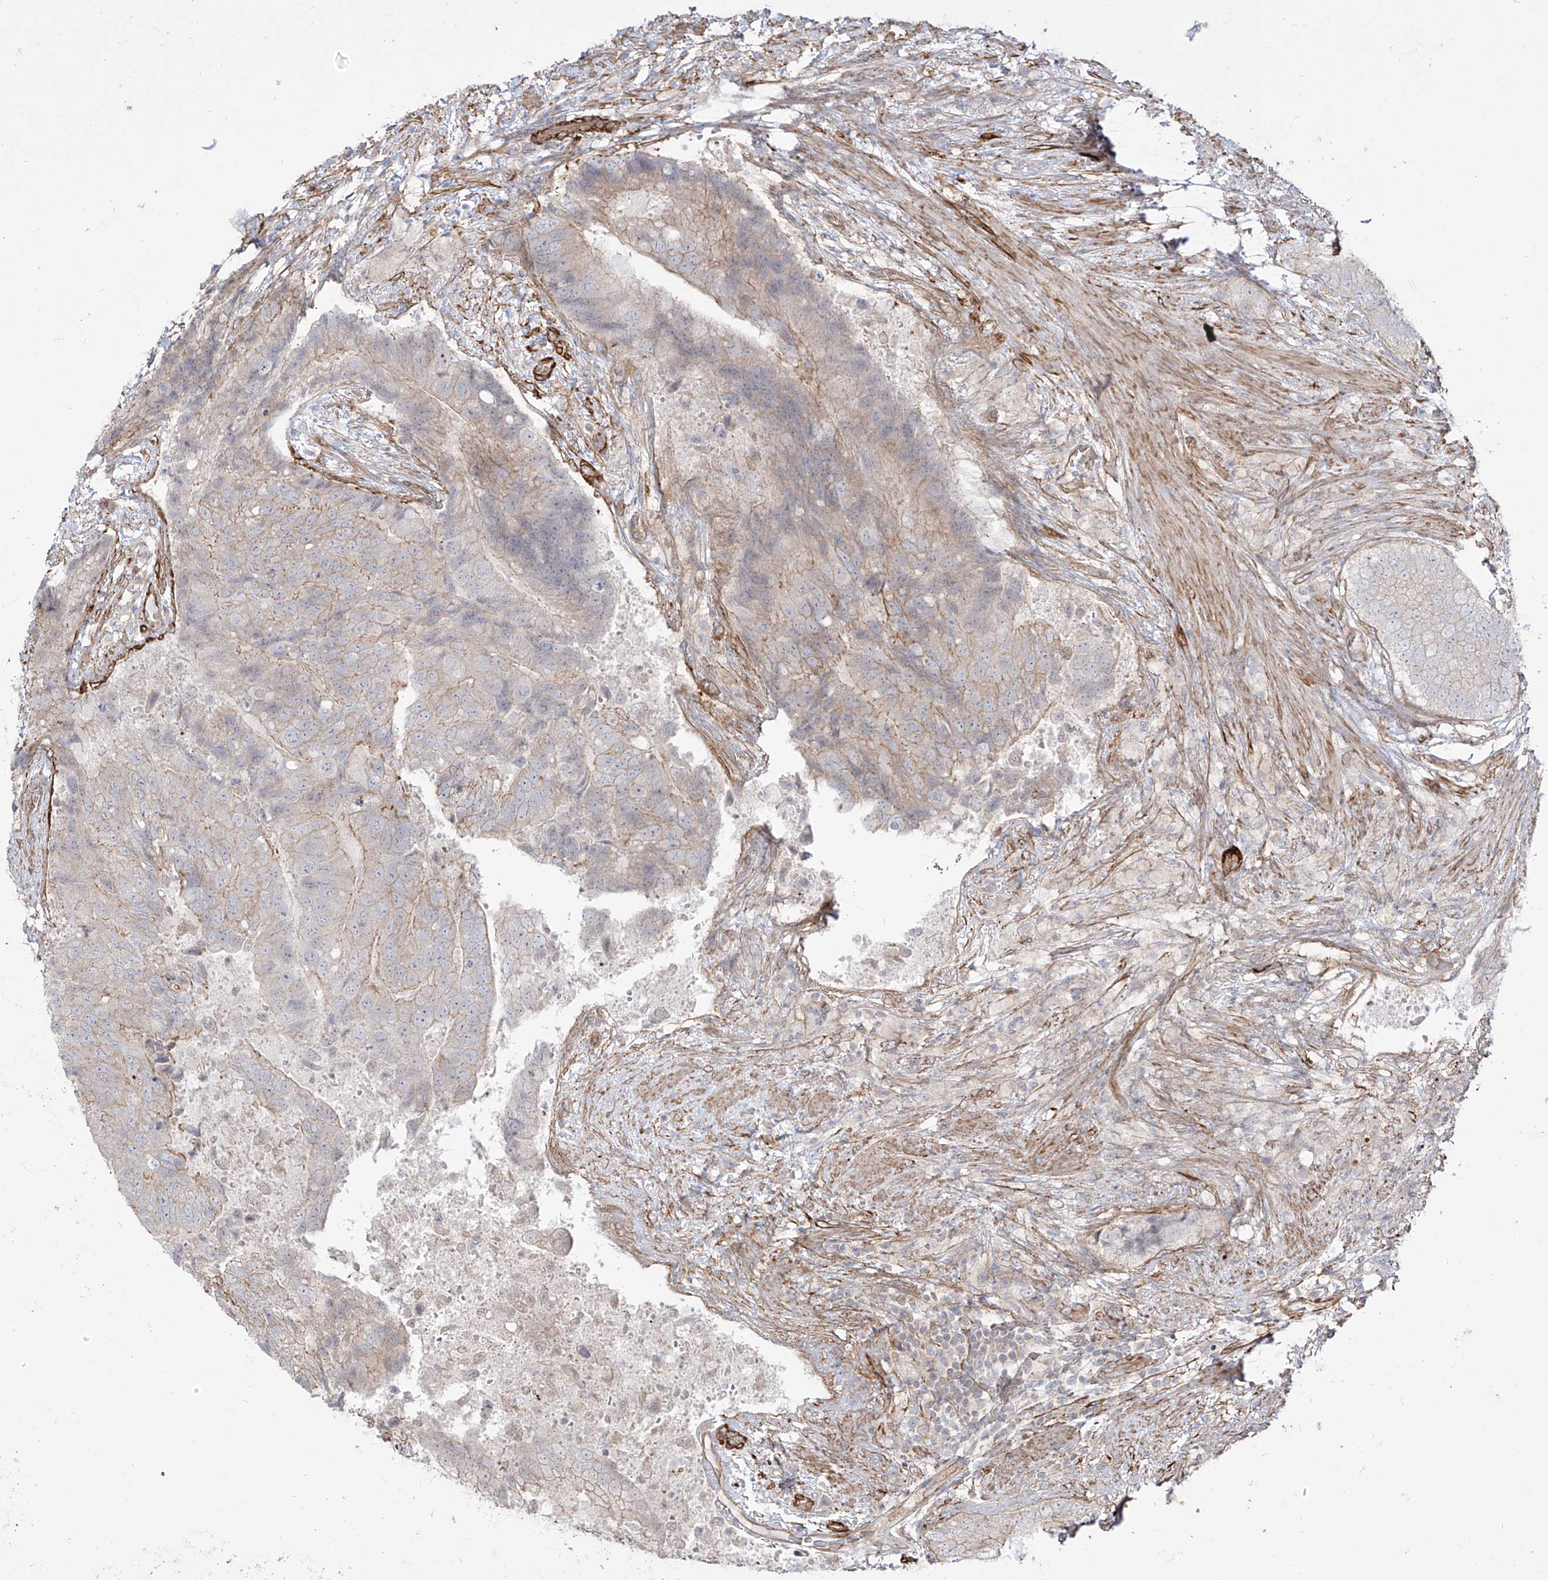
{"staining": {"intensity": "moderate", "quantity": "<25%", "location": "cytoplasmic/membranous"}, "tissue": "prostate cancer", "cell_type": "Tumor cells", "image_type": "cancer", "snomed": [{"axis": "morphology", "description": "Adenocarcinoma, High grade"}, {"axis": "topography", "description": "Prostate"}], "caption": "A histopathology image of prostate high-grade adenocarcinoma stained for a protein shows moderate cytoplasmic/membranous brown staining in tumor cells.", "gene": "ZNF180", "patient": {"sex": "male", "age": 70}}